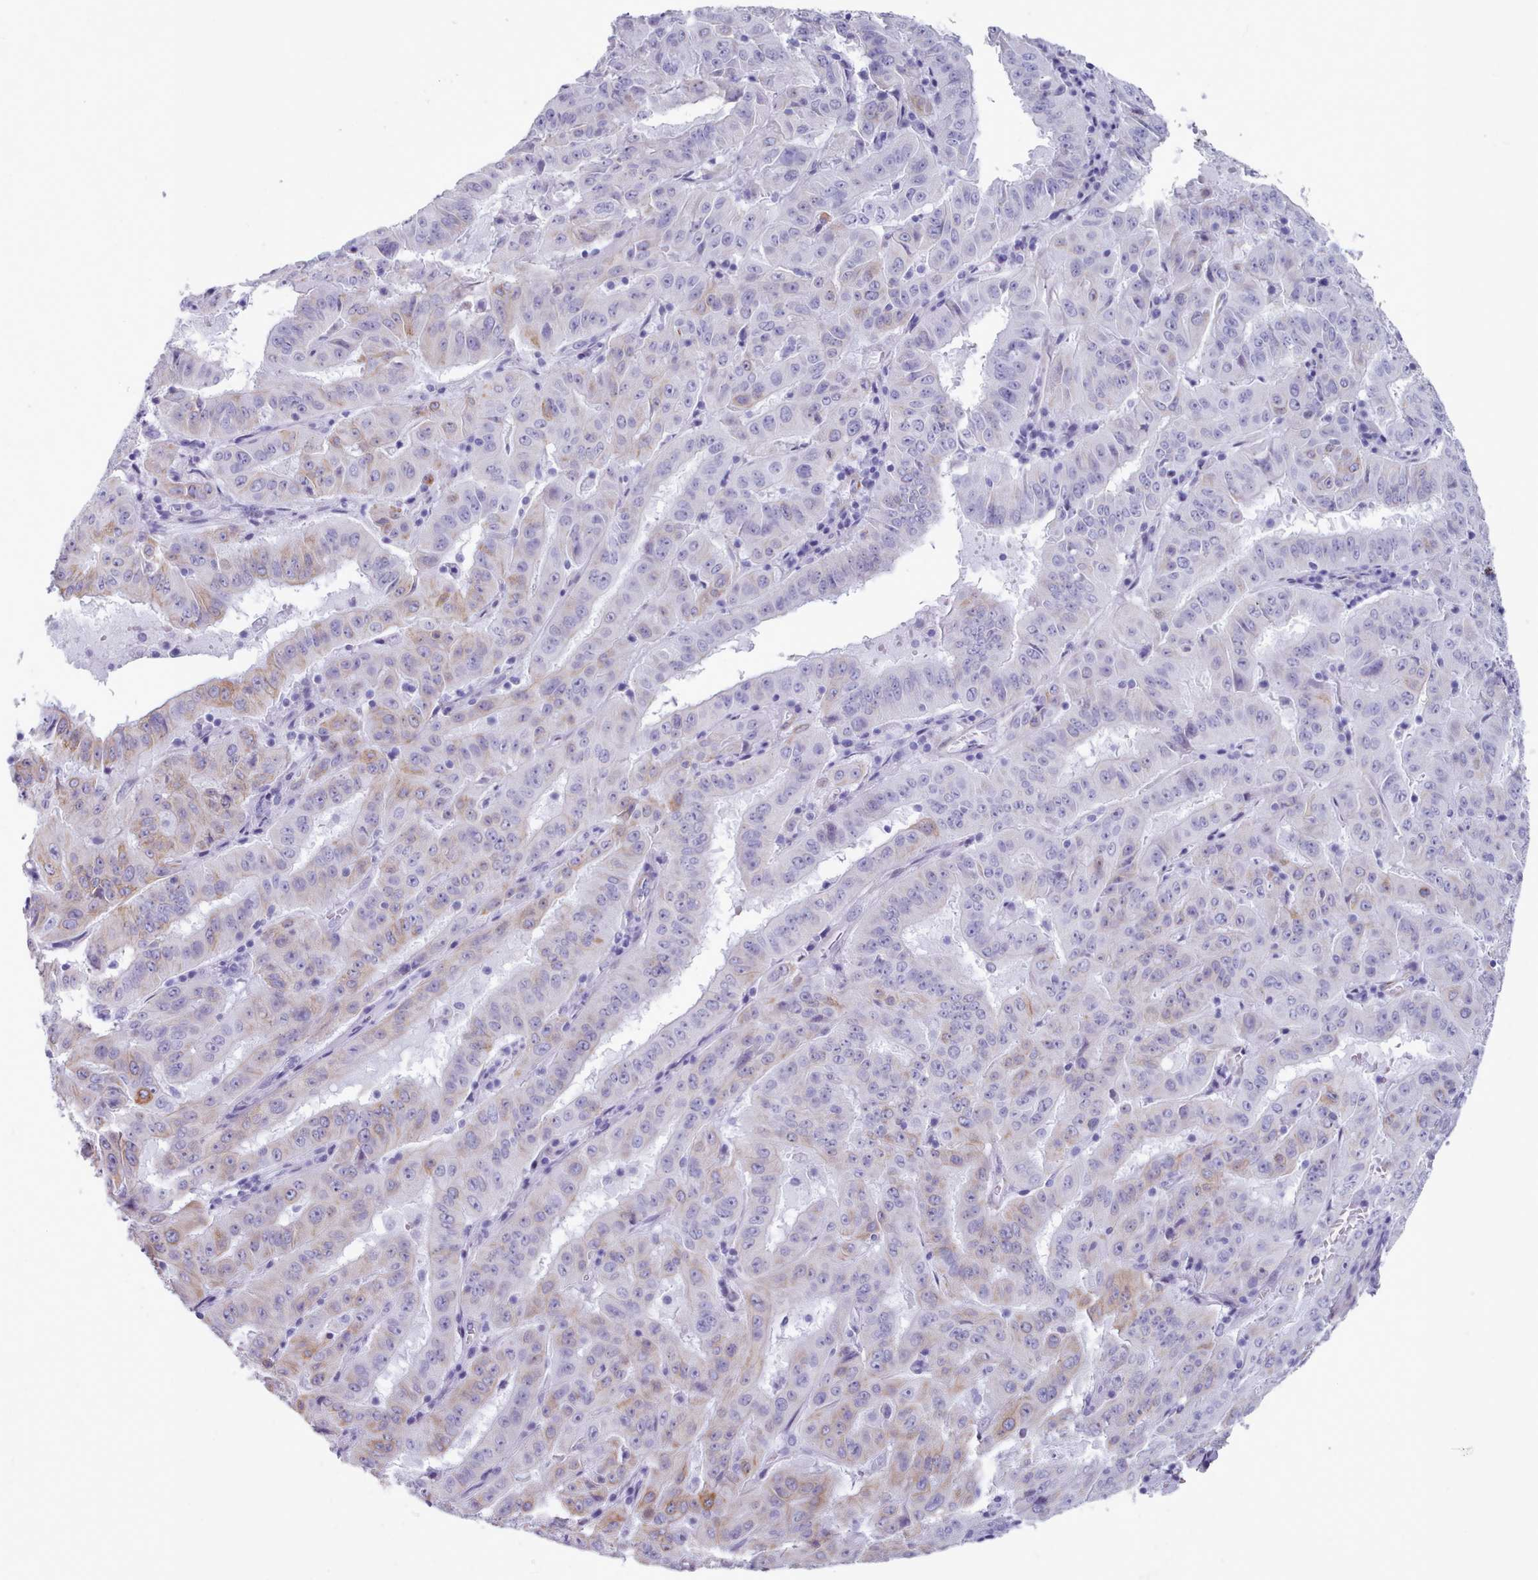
{"staining": {"intensity": "weak", "quantity": "<25%", "location": "cytoplasmic/membranous"}, "tissue": "pancreatic cancer", "cell_type": "Tumor cells", "image_type": "cancer", "snomed": [{"axis": "morphology", "description": "Adenocarcinoma, NOS"}, {"axis": "topography", "description": "Pancreas"}], "caption": "Immunohistochemical staining of human pancreatic cancer reveals no significant staining in tumor cells.", "gene": "FPGS", "patient": {"sex": "male", "age": 63}}